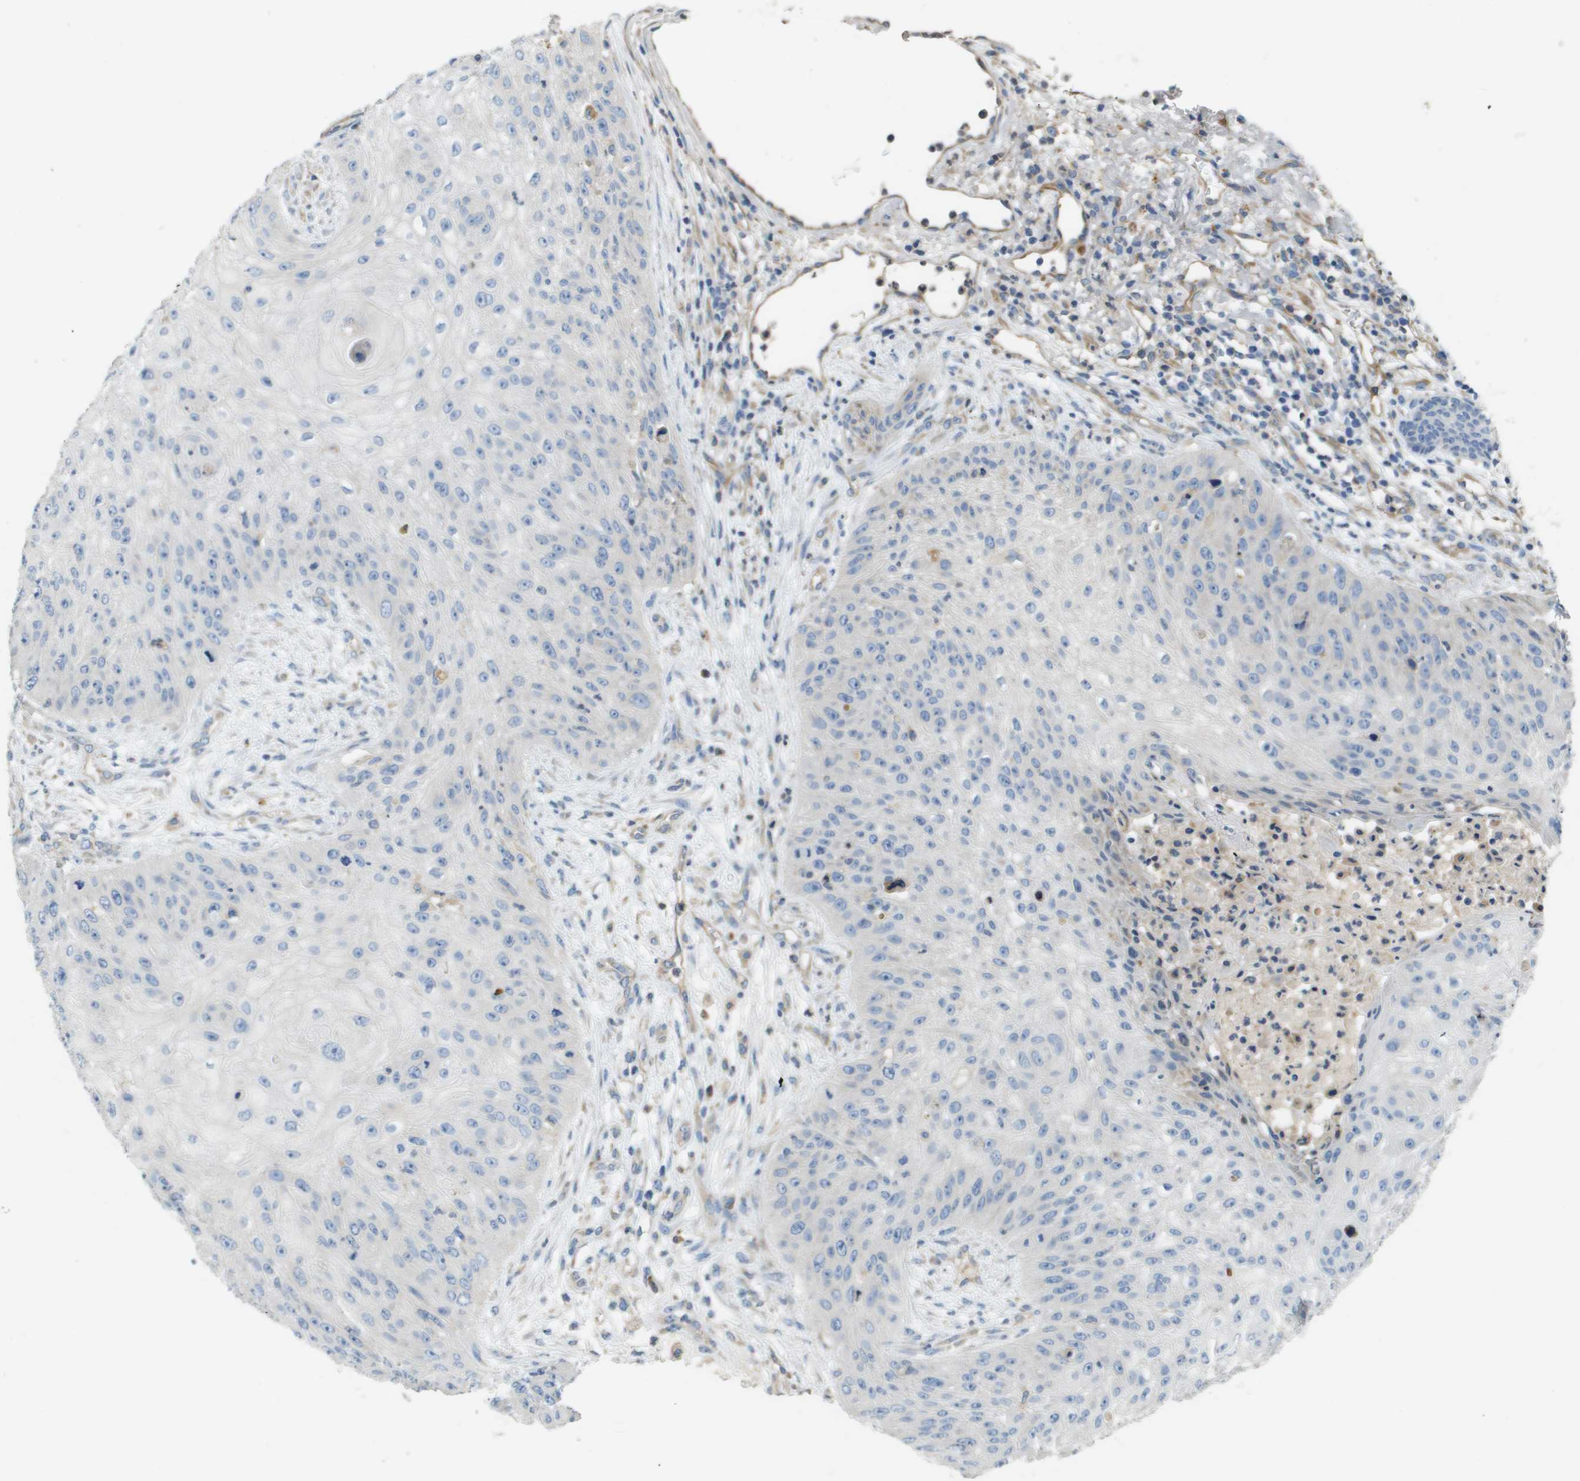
{"staining": {"intensity": "negative", "quantity": "none", "location": "none"}, "tissue": "skin cancer", "cell_type": "Tumor cells", "image_type": "cancer", "snomed": [{"axis": "morphology", "description": "Squamous cell carcinoma, NOS"}, {"axis": "topography", "description": "Skin"}], "caption": "A micrograph of human skin cancer (squamous cell carcinoma) is negative for staining in tumor cells. (DAB (3,3'-diaminobenzidine) immunohistochemistry (IHC) visualized using brightfield microscopy, high magnification).", "gene": "CASP10", "patient": {"sex": "female", "age": 80}}